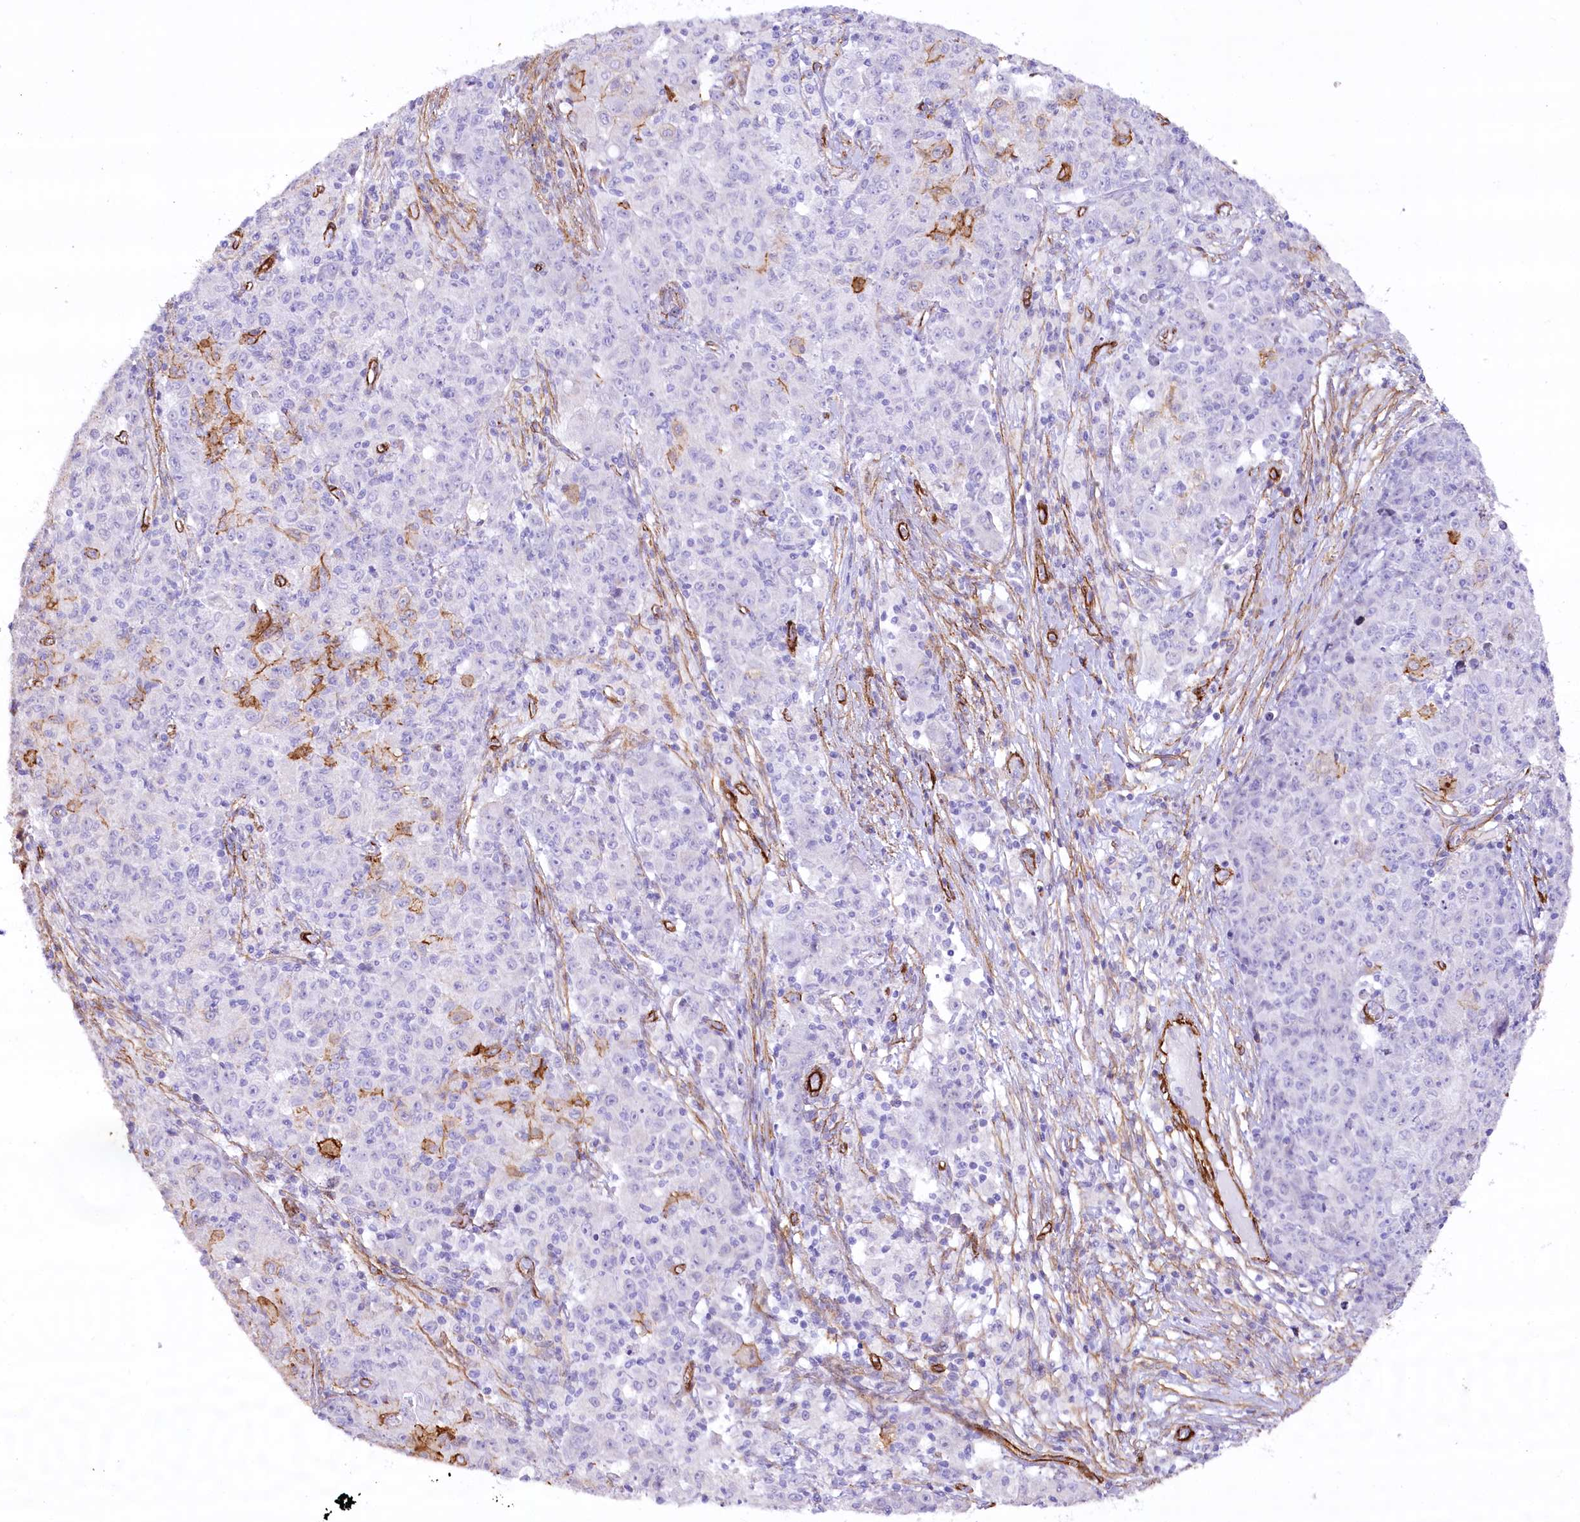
{"staining": {"intensity": "negative", "quantity": "none", "location": "none"}, "tissue": "ovarian cancer", "cell_type": "Tumor cells", "image_type": "cancer", "snomed": [{"axis": "morphology", "description": "Carcinoma, endometroid"}, {"axis": "topography", "description": "Ovary"}], "caption": "Immunohistochemical staining of ovarian cancer reveals no significant positivity in tumor cells. (Stains: DAB (3,3'-diaminobenzidine) immunohistochemistry with hematoxylin counter stain, Microscopy: brightfield microscopy at high magnification).", "gene": "SYNPO2", "patient": {"sex": "female", "age": 42}}